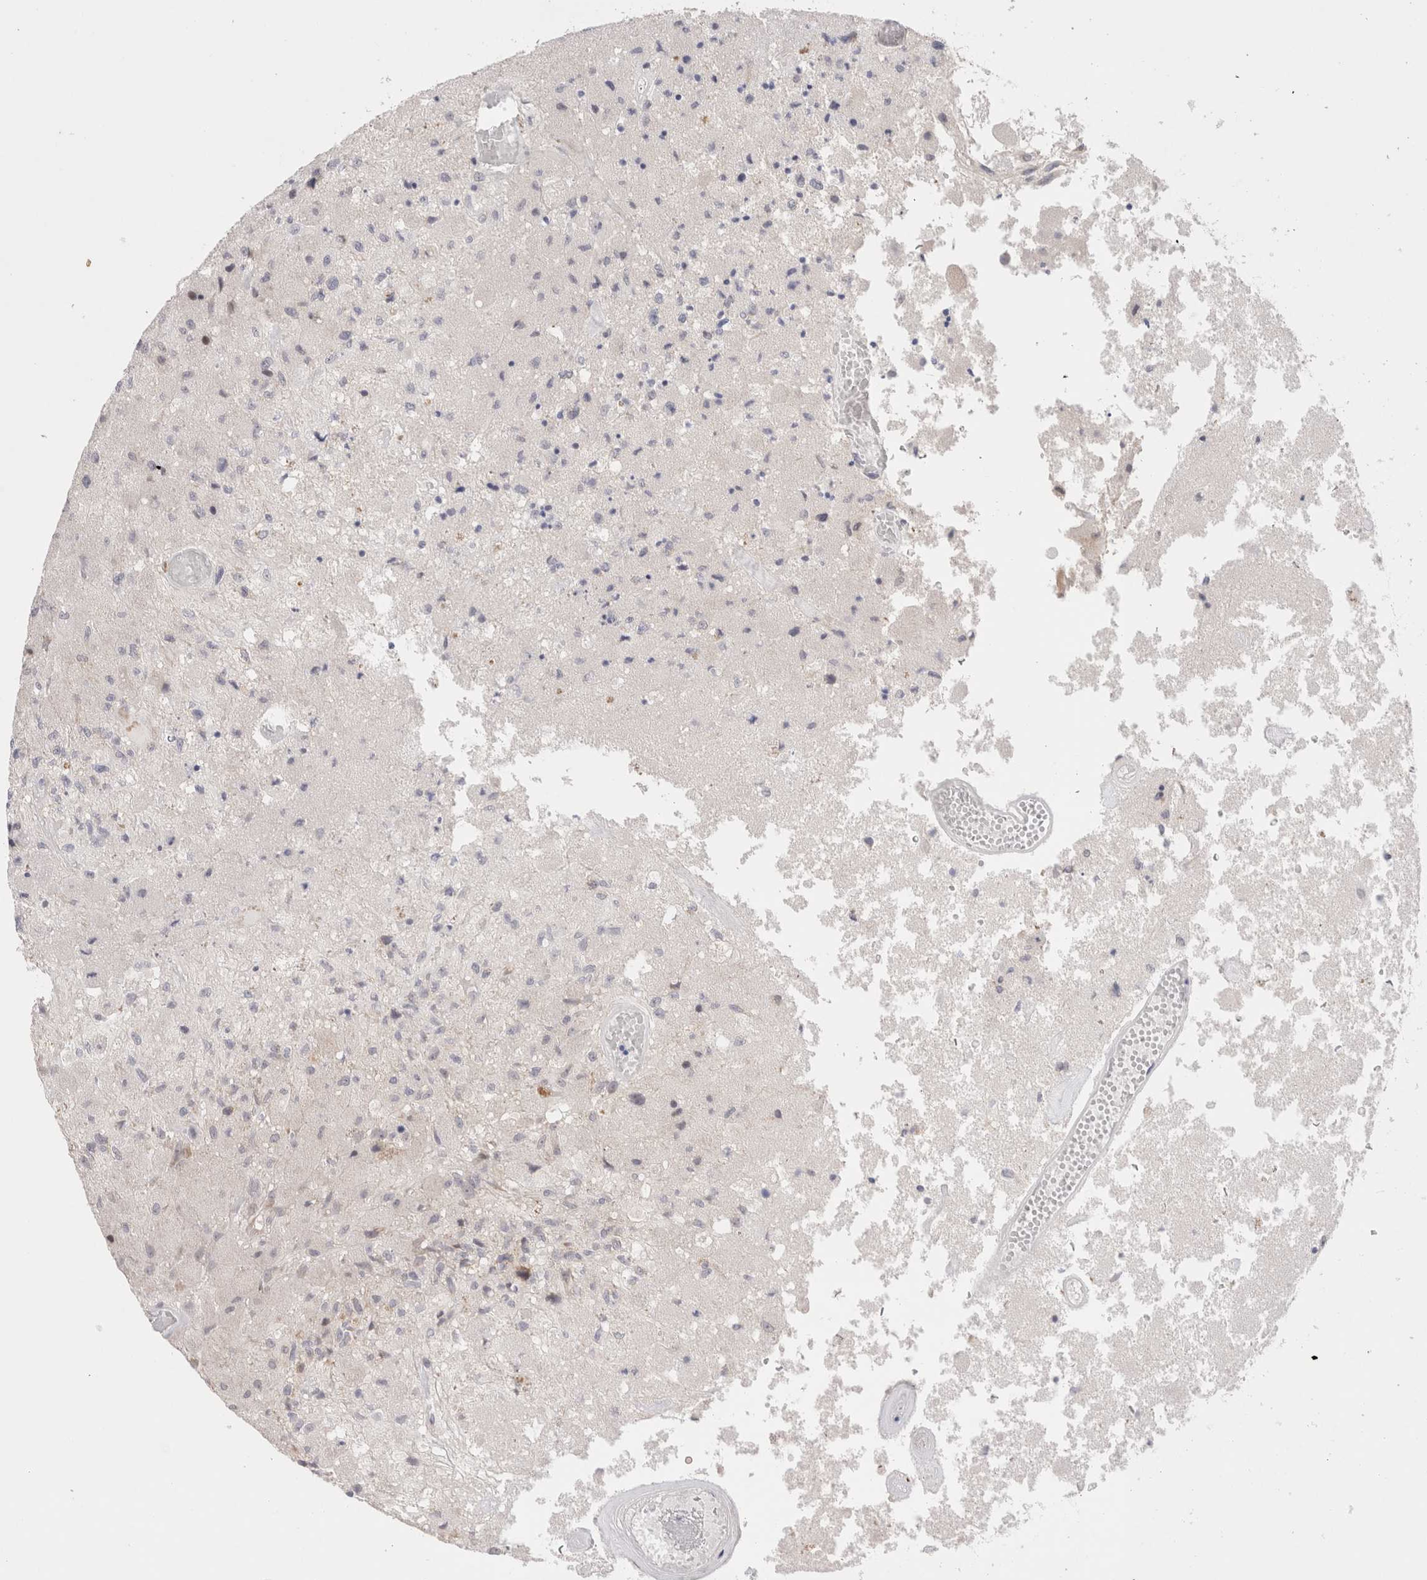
{"staining": {"intensity": "negative", "quantity": "none", "location": "none"}, "tissue": "glioma", "cell_type": "Tumor cells", "image_type": "cancer", "snomed": [{"axis": "morphology", "description": "Normal tissue, NOS"}, {"axis": "morphology", "description": "Glioma, malignant, High grade"}, {"axis": "topography", "description": "Cerebral cortex"}], "caption": "High magnification brightfield microscopy of malignant glioma (high-grade) stained with DAB (3,3'-diaminobenzidine) (brown) and counterstained with hematoxylin (blue): tumor cells show no significant staining. (Stains: DAB immunohistochemistry with hematoxylin counter stain, Microscopy: brightfield microscopy at high magnification).", "gene": "SPATA20", "patient": {"sex": "male", "age": 77}}